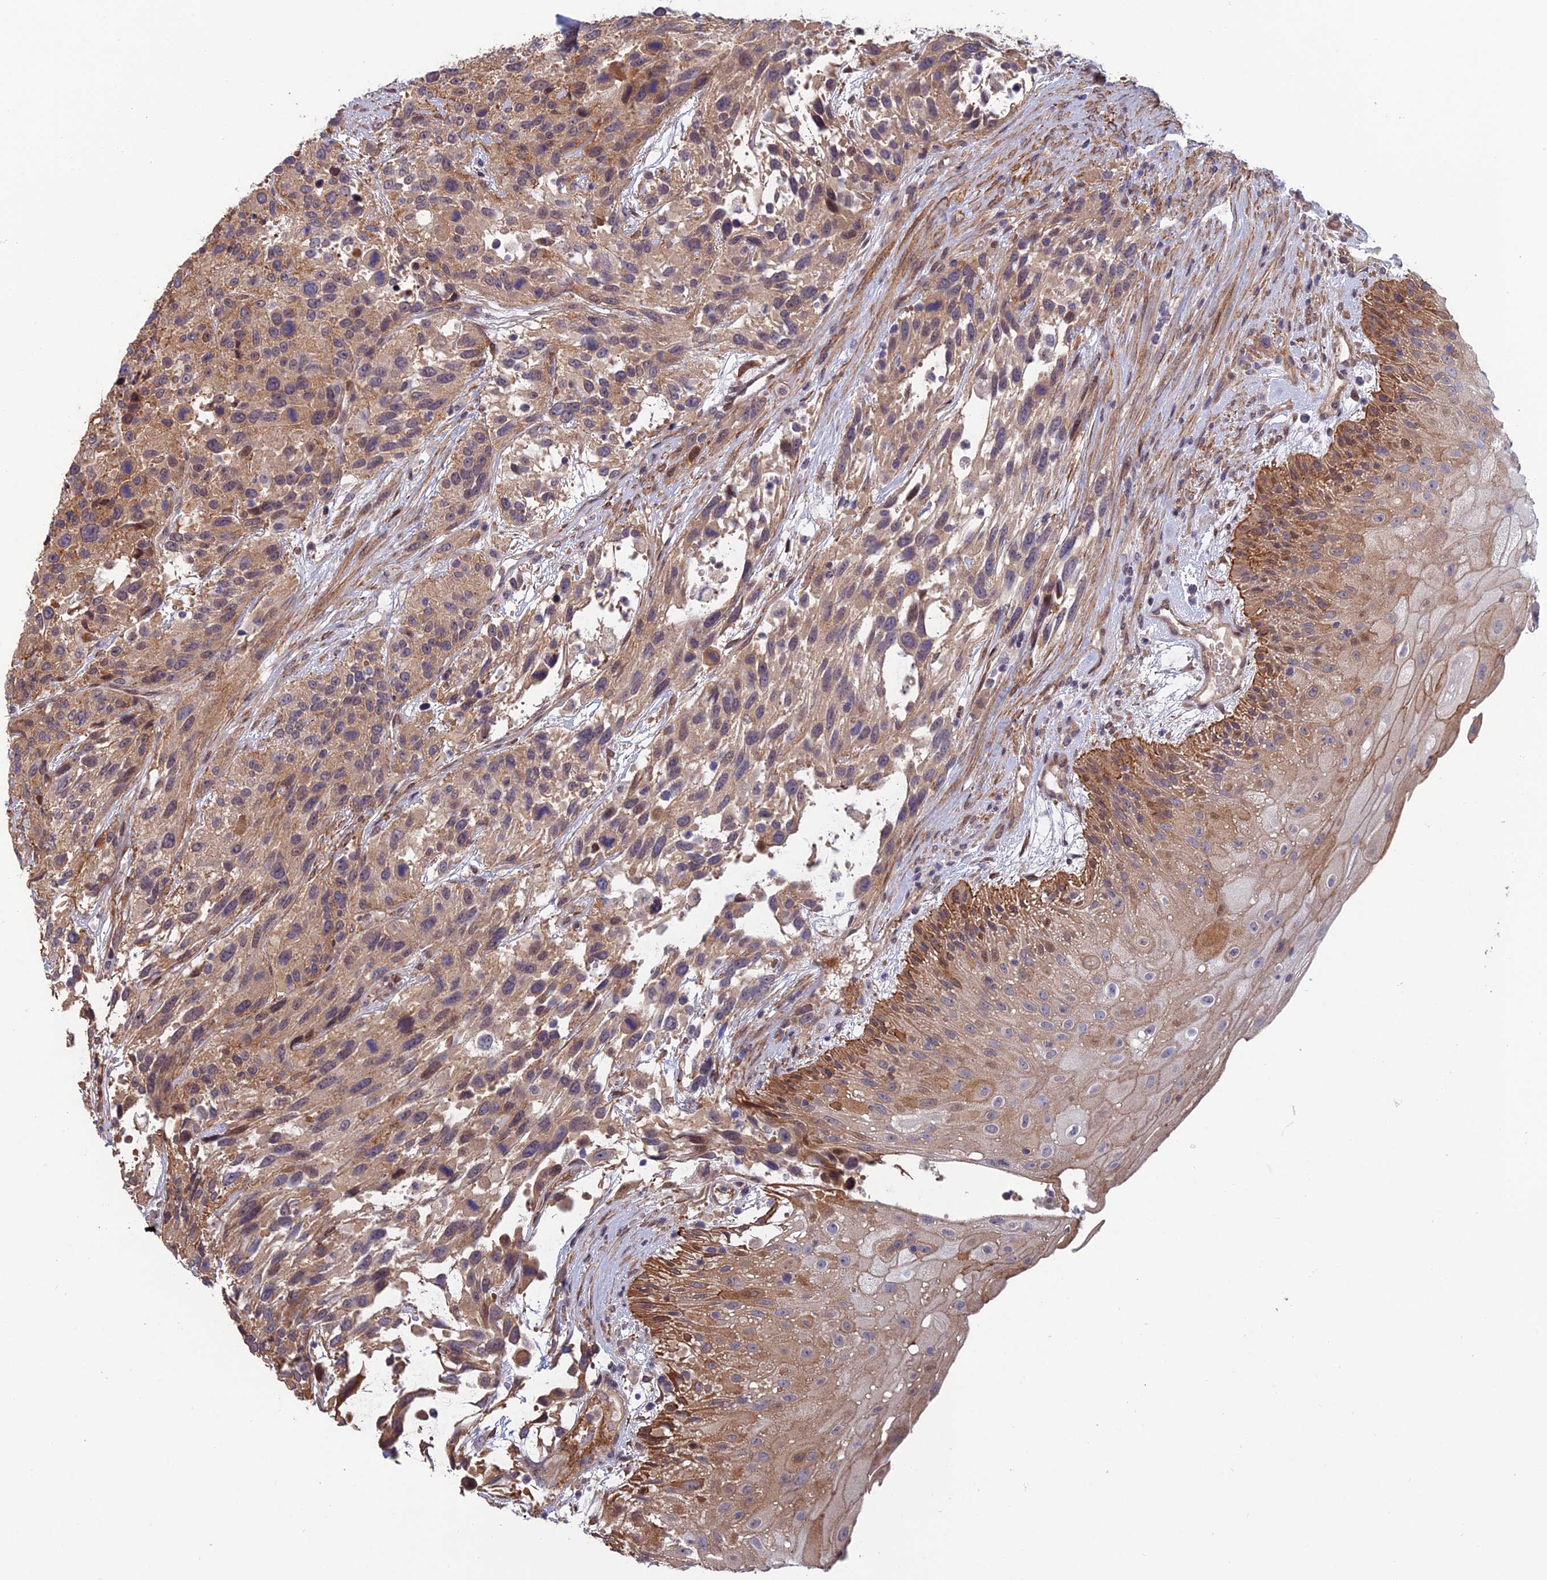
{"staining": {"intensity": "moderate", "quantity": ">75%", "location": "cytoplasmic/membranous"}, "tissue": "urothelial cancer", "cell_type": "Tumor cells", "image_type": "cancer", "snomed": [{"axis": "morphology", "description": "Urothelial carcinoma, High grade"}, {"axis": "topography", "description": "Urinary bladder"}], "caption": "An image showing moderate cytoplasmic/membranous staining in approximately >75% of tumor cells in high-grade urothelial carcinoma, as visualized by brown immunohistochemical staining.", "gene": "CCDC183", "patient": {"sex": "female", "age": 70}}